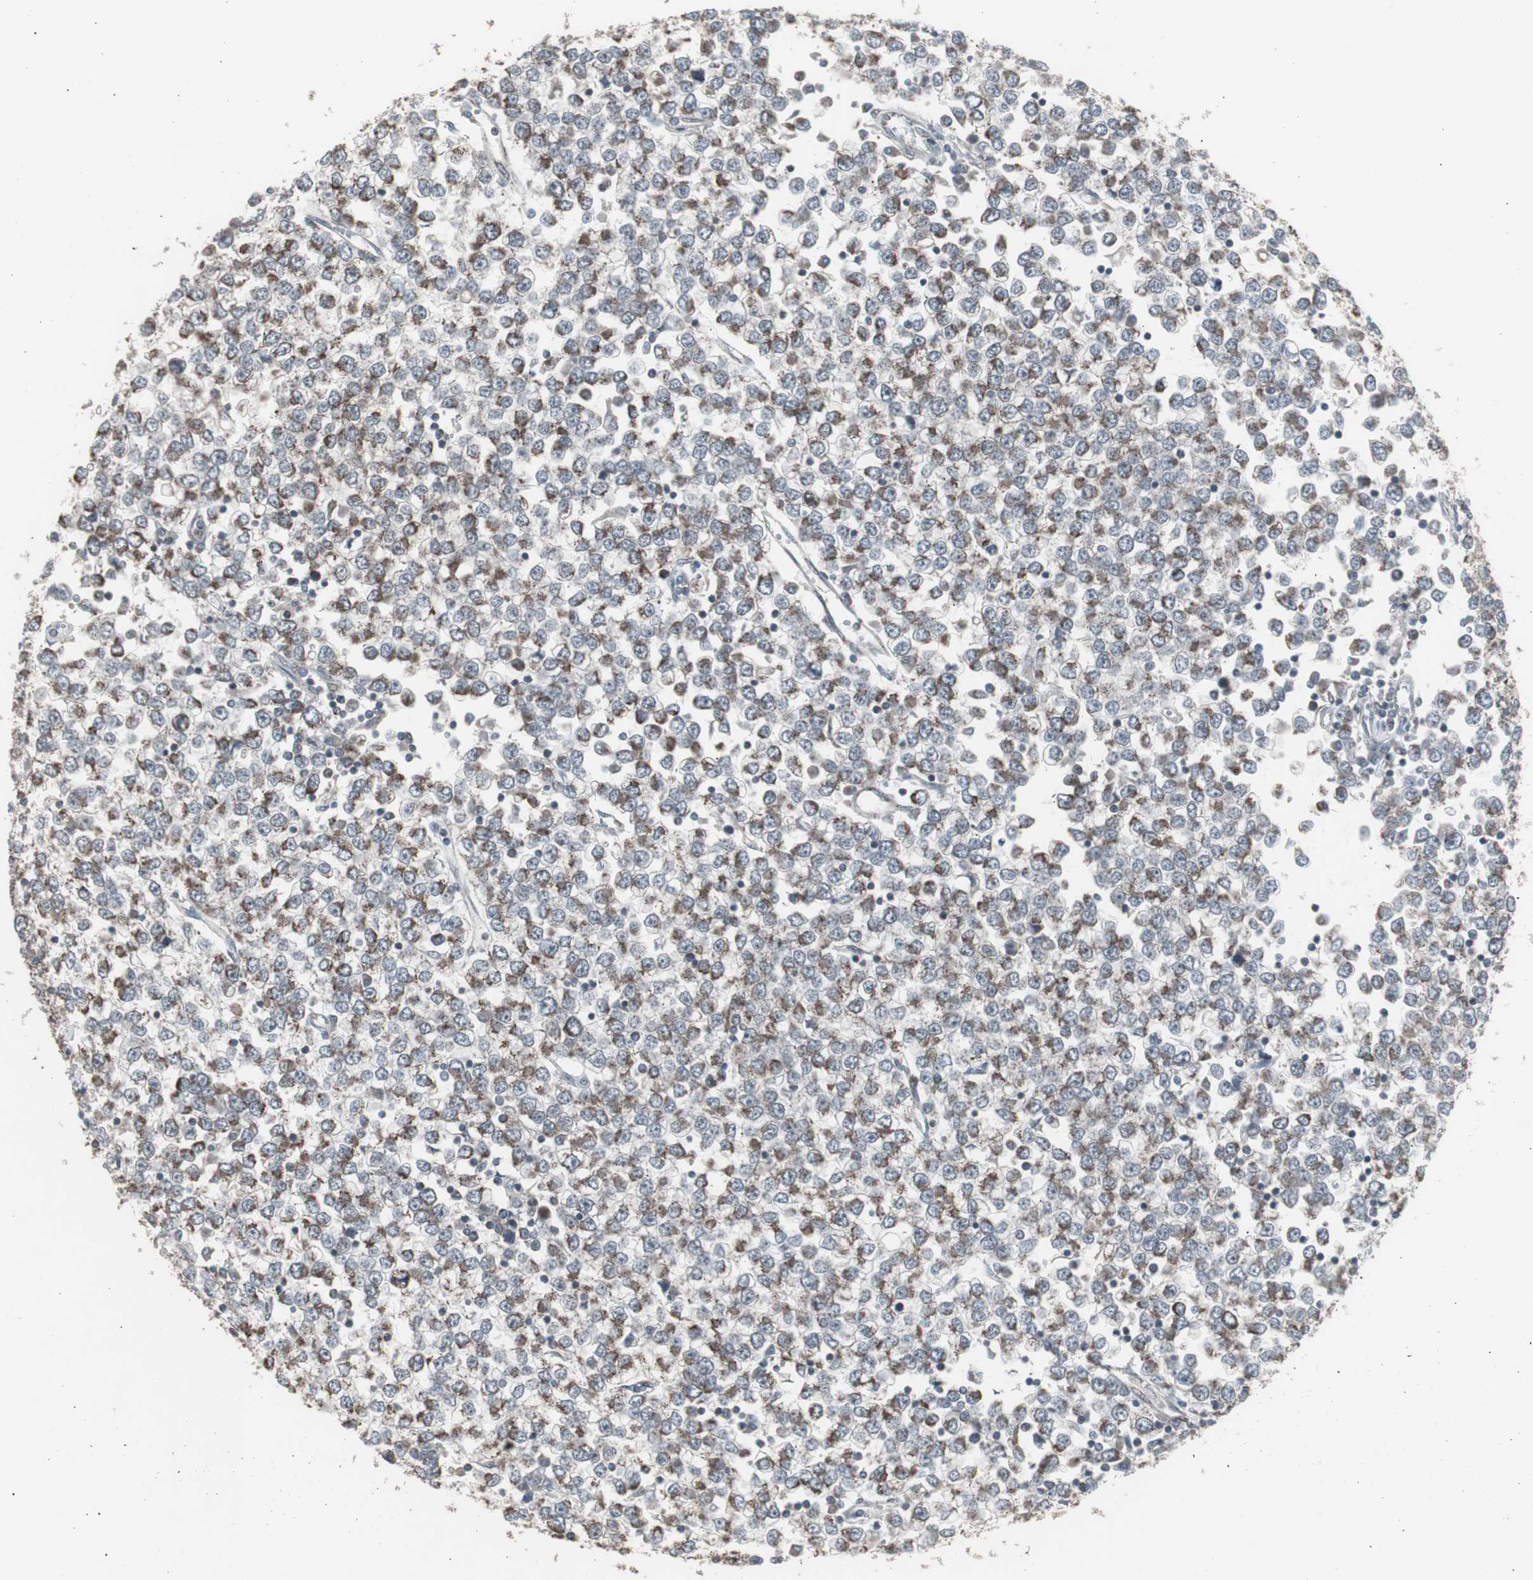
{"staining": {"intensity": "moderate", "quantity": "25%-75%", "location": "cytoplasmic/membranous"}, "tissue": "testis cancer", "cell_type": "Tumor cells", "image_type": "cancer", "snomed": [{"axis": "morphology", "description": "Seminoma, NOS"}, {"axis": "topography", "description": "Testis"}], "caption": "The image reveals a brown stain indicating the presence of a protein in the cytoplasmic/membranous of tumor cells in testis seminoma.", "gene": "RXRA", "patient": {"sex": "male", "age": 65}}